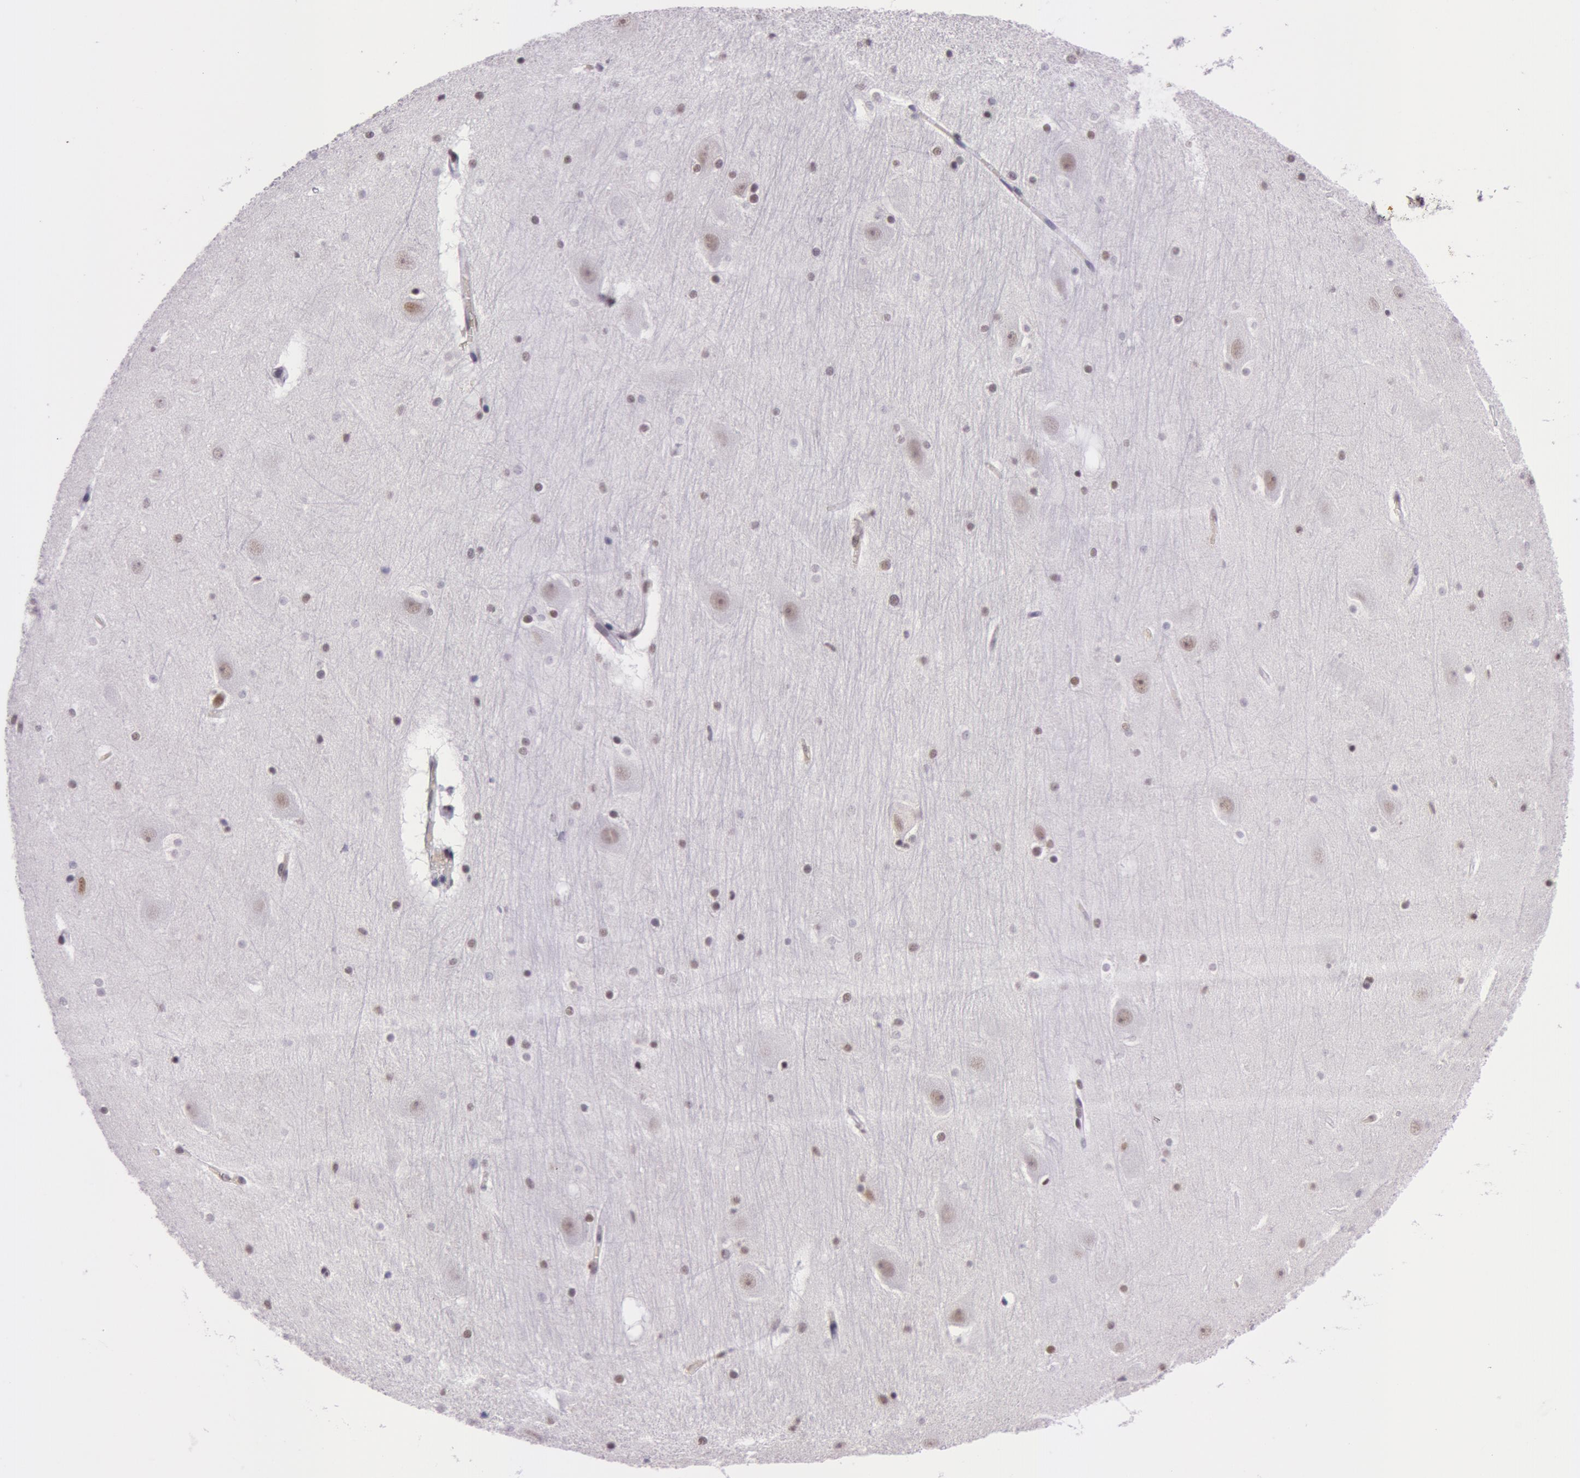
{"staining": {"intensity": "weak", "quantity": "<25%", "location": "nuclear"}, "tissue": "hippocampus", "cell_type": "Glial cells", "image_type": "normal", "snomed": [{"axis": "morphology", "description": "Normal tissue, NOS"}, {"axis": "topography", "description": "Hippocampus"}], "caption": "Photomicrograph shows no protein staining in glial cells of normal hippocampus. Brightfield microscopy of IHC stained with DAB (3,3'-diaminobenzidine) (brown) and hematoxylin (blue), captured at high magnification.", "gene": "NBN", "patient": {"sex": "male", "age": 45}}